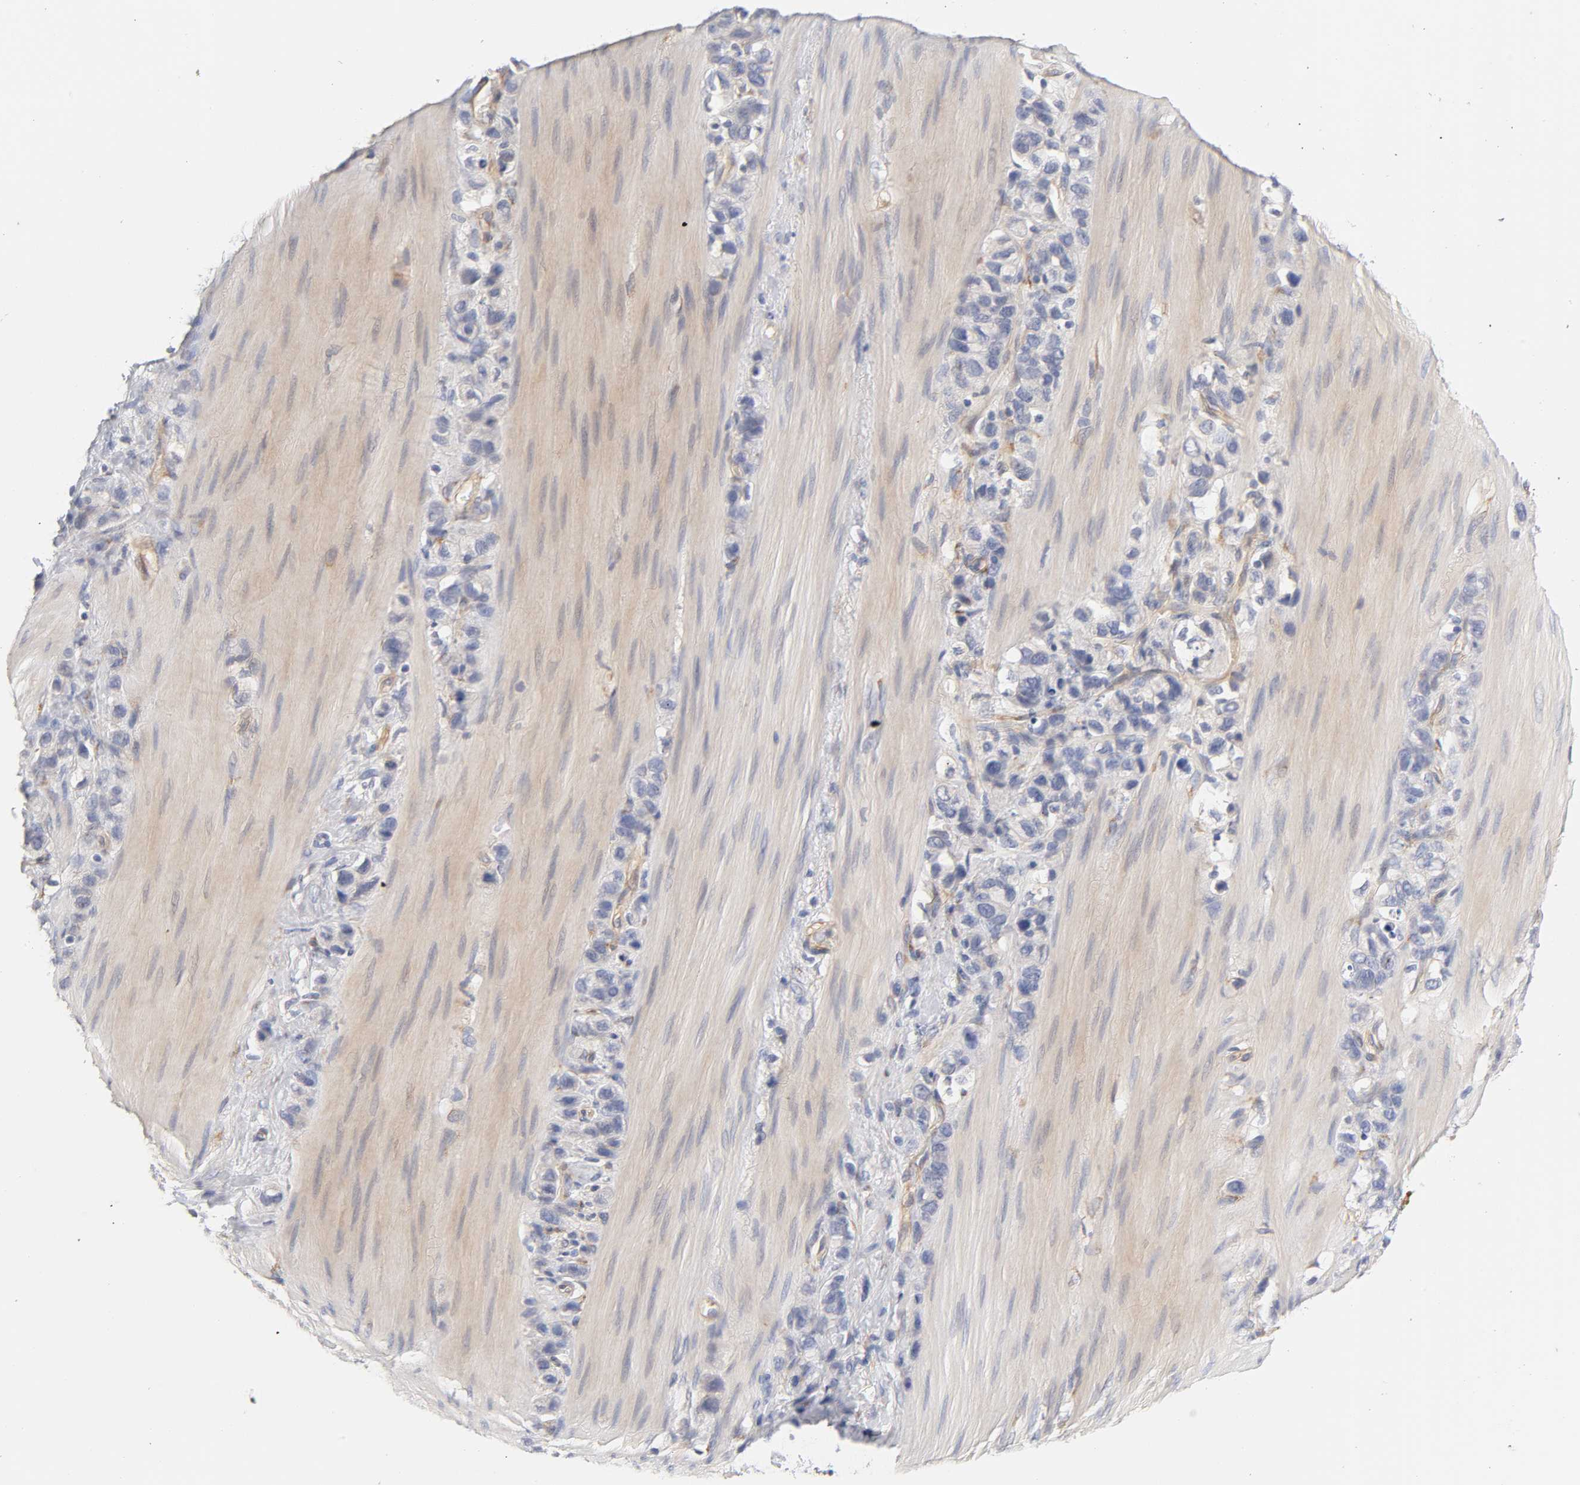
{"staining": {"intensity": "negative", "quantity": "none", "location": "none"}, "tissue": "stomach cancer", "cell_type": "Tumor cells", "image_type": "cancer", "snomed": [{"axis": "morphology", "description": "Normal tissue, NOS"}, {"axis": "morphology", "description": "Adenocarcinoma, NOS"}, {"axis": "morphology", "description": "Adenocarcinoma, High grade"}, {"axis": "topography", "description": "Stomach, upper"}, {"axis": "topography", "description": "Stomach"}], "caption": "High magnification brightfield microscopy of stomach cancer (adenocarcinoma) stained with DAB (brown) and counterstained with hematoxylin (blue): tumor cells show no significant staining. The staining was performed using DAB to visualize the protein expression in brown, while the nuclei were stained in blue with hematoxylin (Magnification: 20x).", "gene": "LAMB1", "patient": {"sex": "female", "age": 65}}